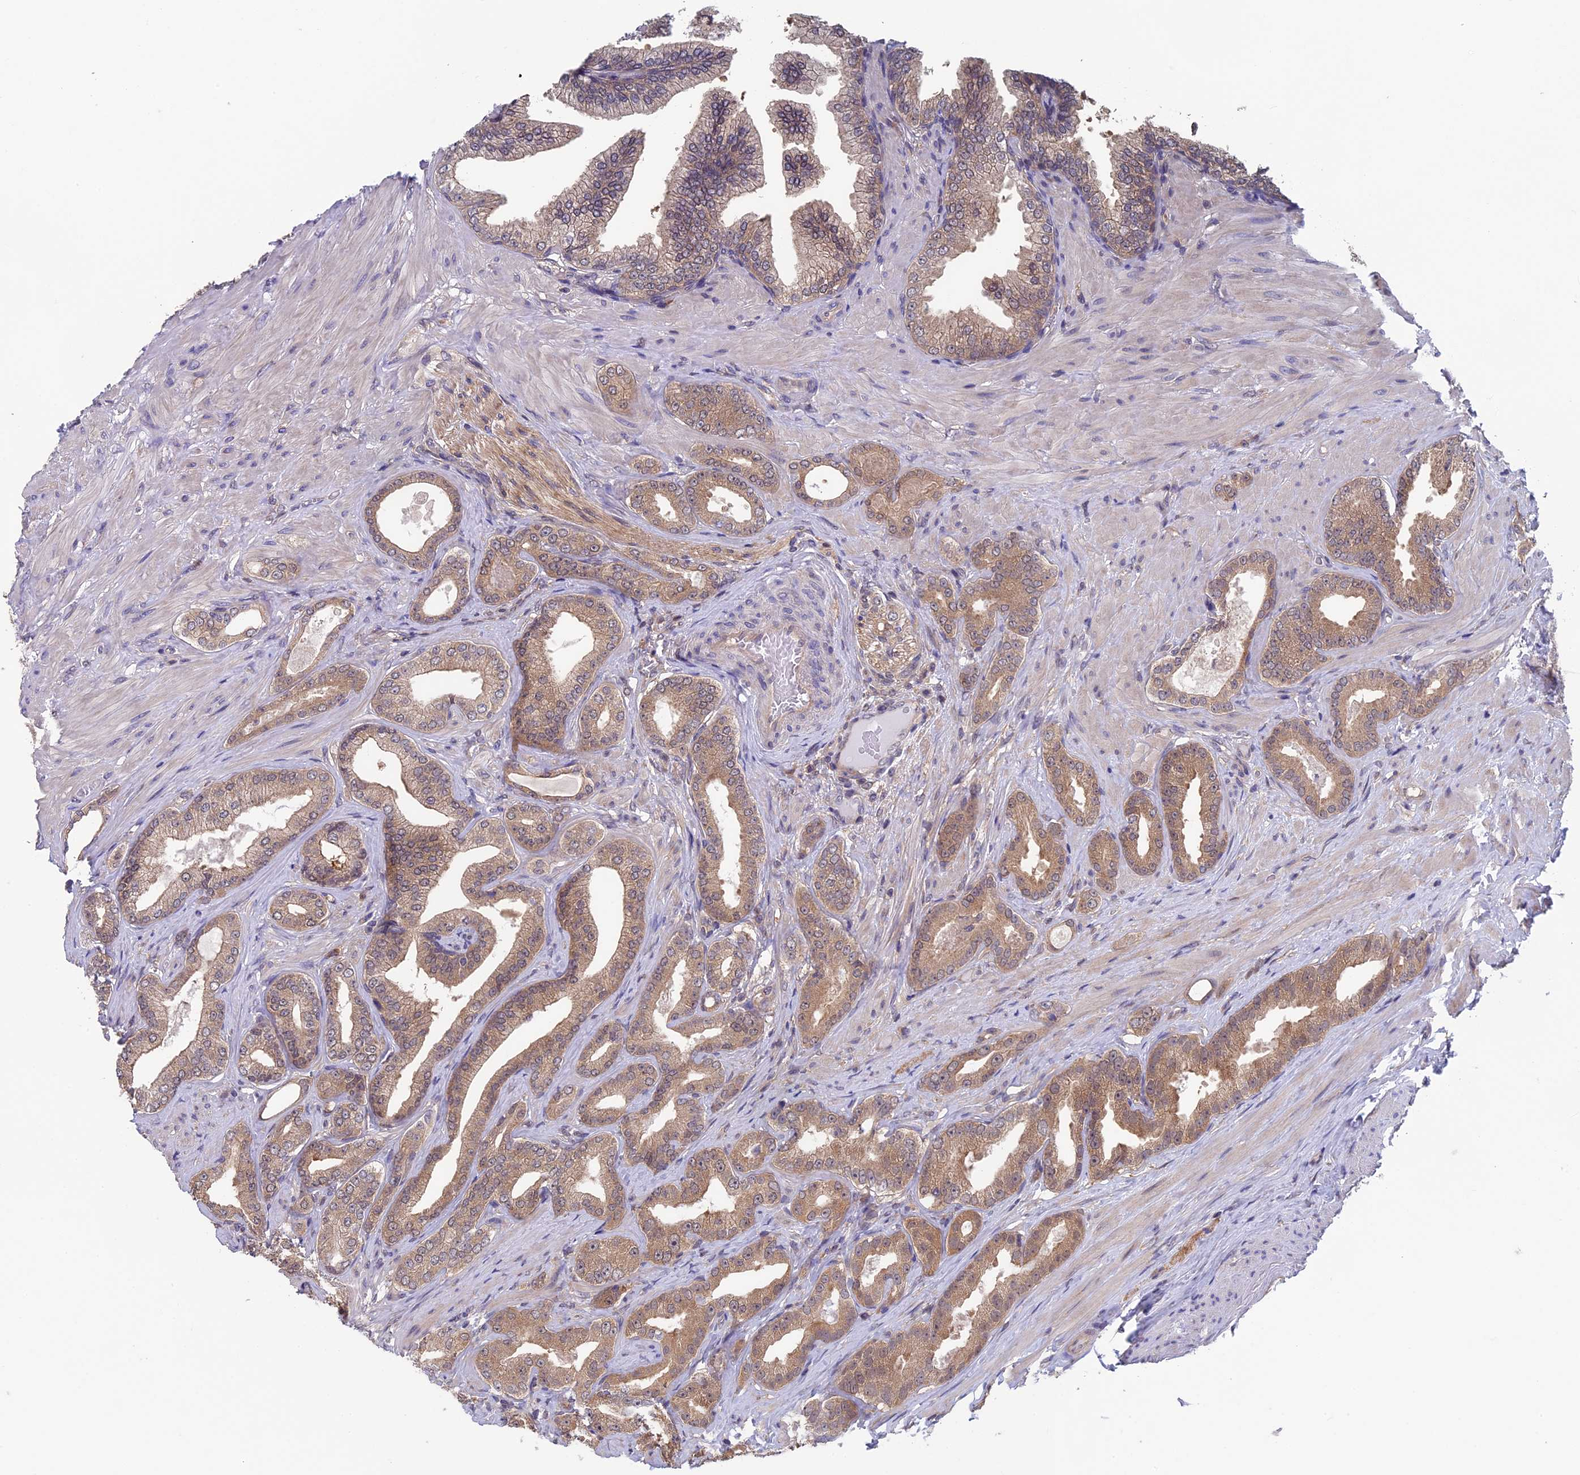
{"staining": {"intensity": "moderate", "quantity": "25%-75%", "location": "cytoplasmic/membranous"}, "tissue": "prostate cancer", "cell_type": "Tumor cells", "image_type": "cancer", "snomed": [{"axis": "morphology", "description": "Adenocarcinoma, Low grade"}, {"axis": "topography", "description": "Prostate"}], "caption": "IHC image of neoplastic tissue: human prostate cancer stained using IHC demonstrates medium levels of moderate protein expression localized specifically in the cytoplasmic/membranous of tumor cells, appearing as a cytoplasmic/membranous brown color.", "gene": "LCMT1", "patient": {"sex": "male", "age": 63}}